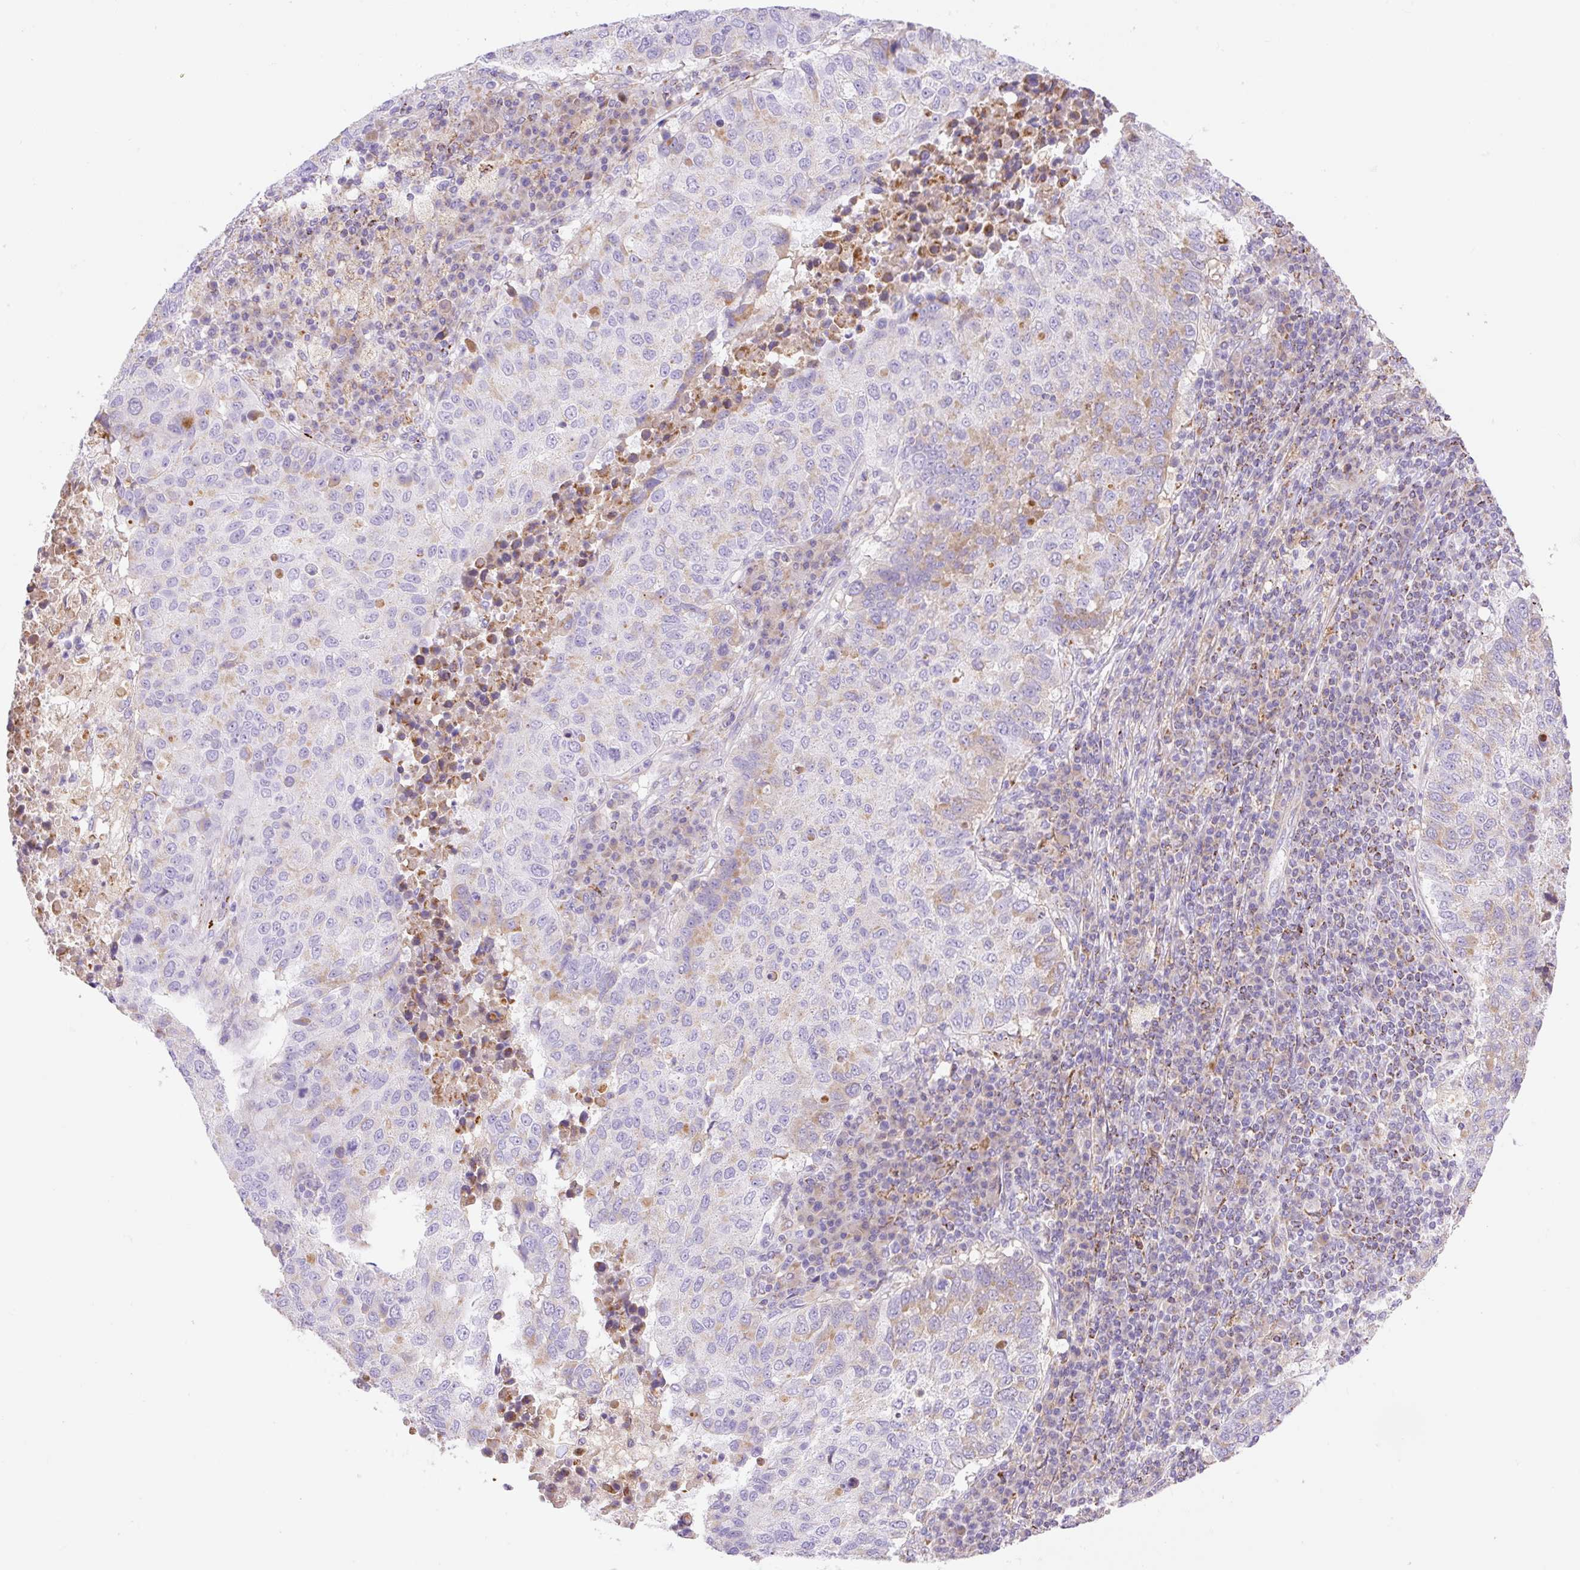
{"staining": {"intensity": "moderate", "quantity": "<25%", "location": "cytoplasmic/membranous"}, "tissue": "lung cancer", "cell_type": "Tumor cells", "image_type": "cancer", "snomed": [{"axis": "morphology", "description": "Squamous cell carcinoma, NOS"}, {"axis": "topography", "description": "Lung"}], "caption": "DAB immunohistochemical staining of human lung cancer exhibits moderate cytoplasmic/membranous protein positivity in approximately <25% of tumor cells.", "gene": "ETNK2", "patient": {"sex": "male", "age": 73}}